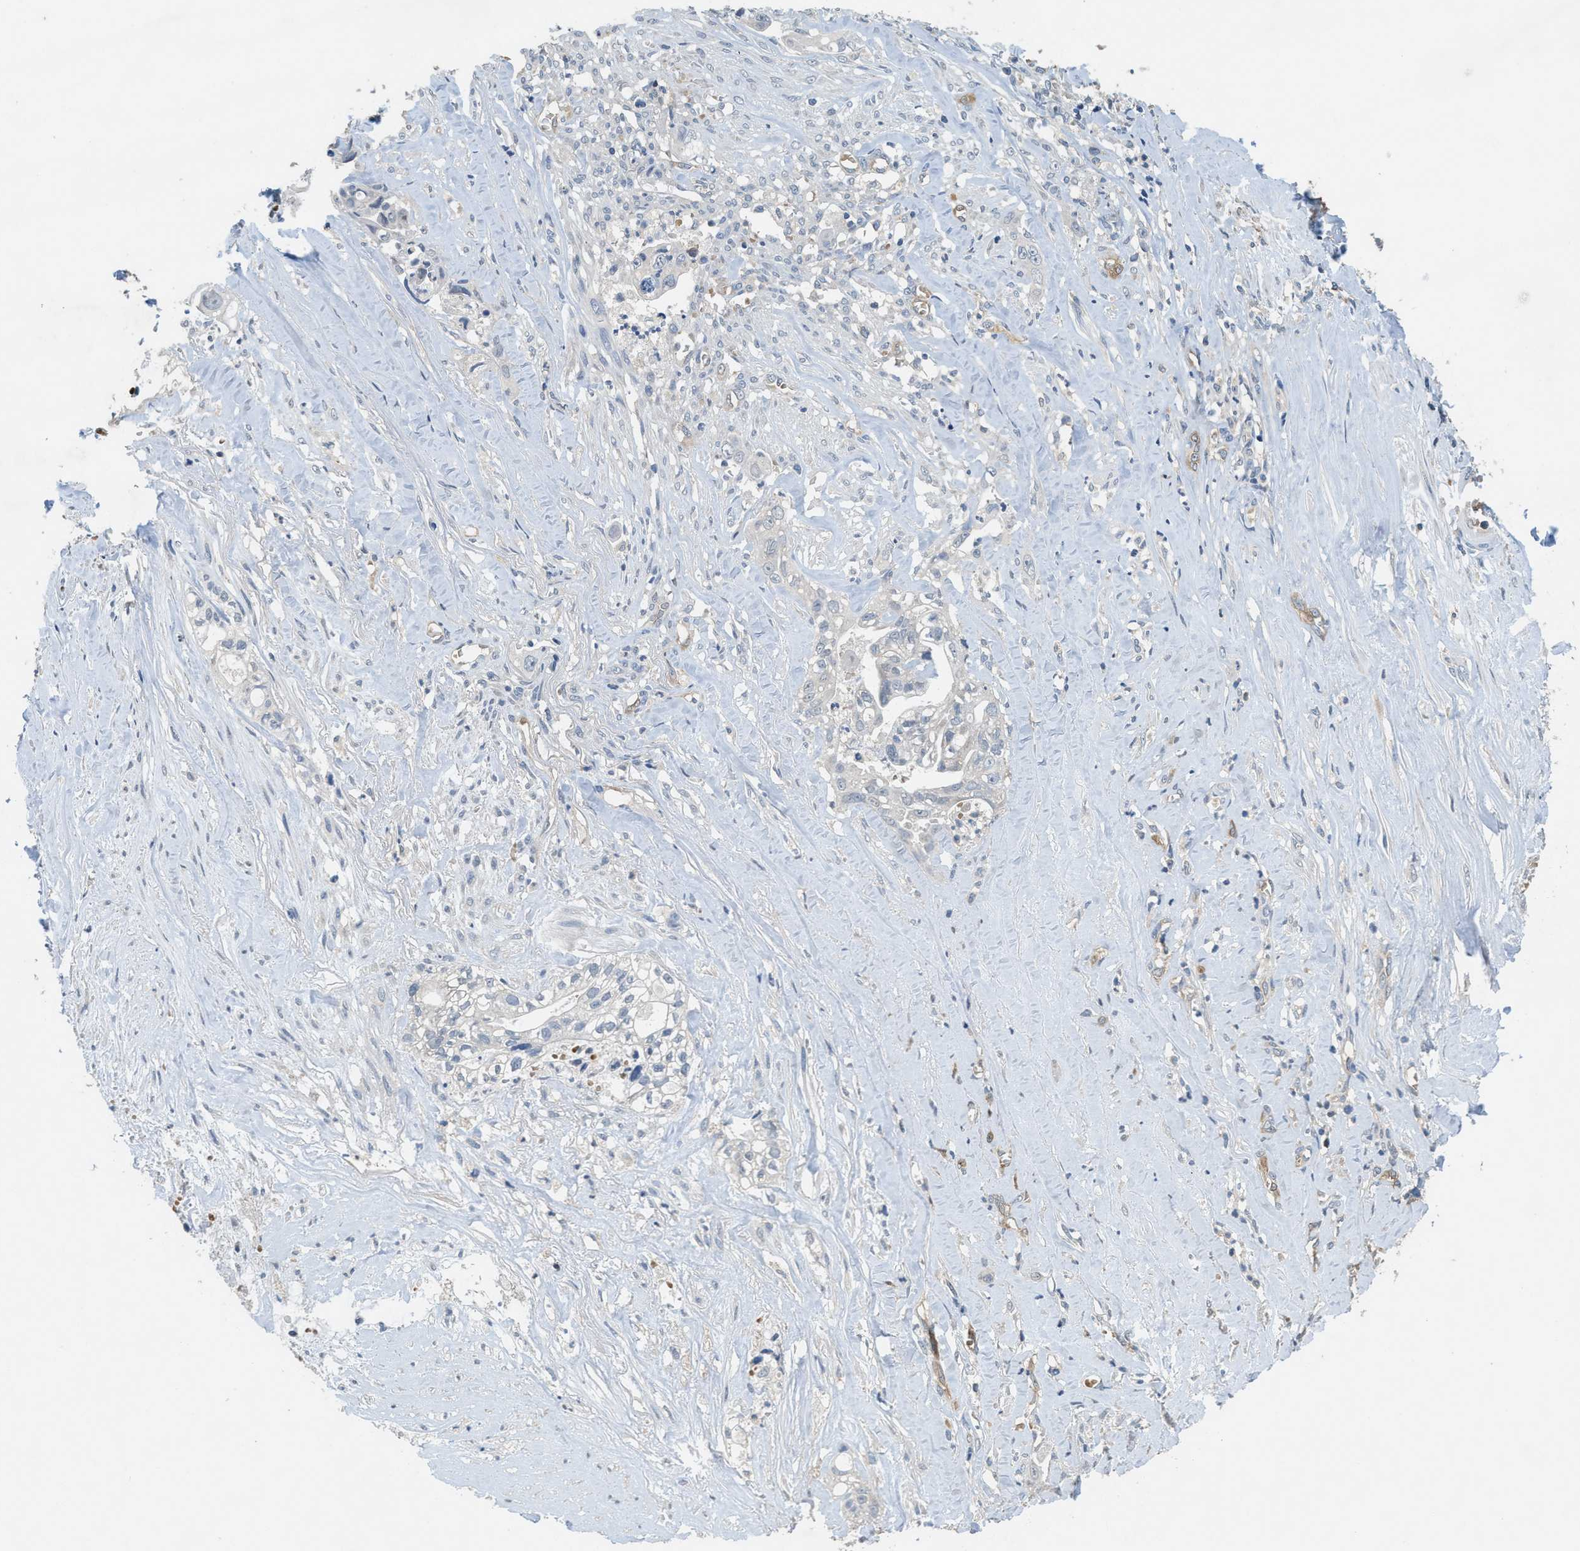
{"staining": {"intensity": "negative", "quantity": "none", "location": "none"}, "tissue": "liver cancer", "cell_type": "Tumor cells", "image_type": "cancer", "snomed": [{"axis": "morphology", "description": "Cholangiocarcinoma"}, {"axis": "topography", "description": "Liver"}], "caption": "Immunohistochemical staining of human liver cancer (cholangiocarcinoma) shows no significant positivity in tumor cells.", "gene": "DGKE", "patient": {"sex": "female", "age": 70}}